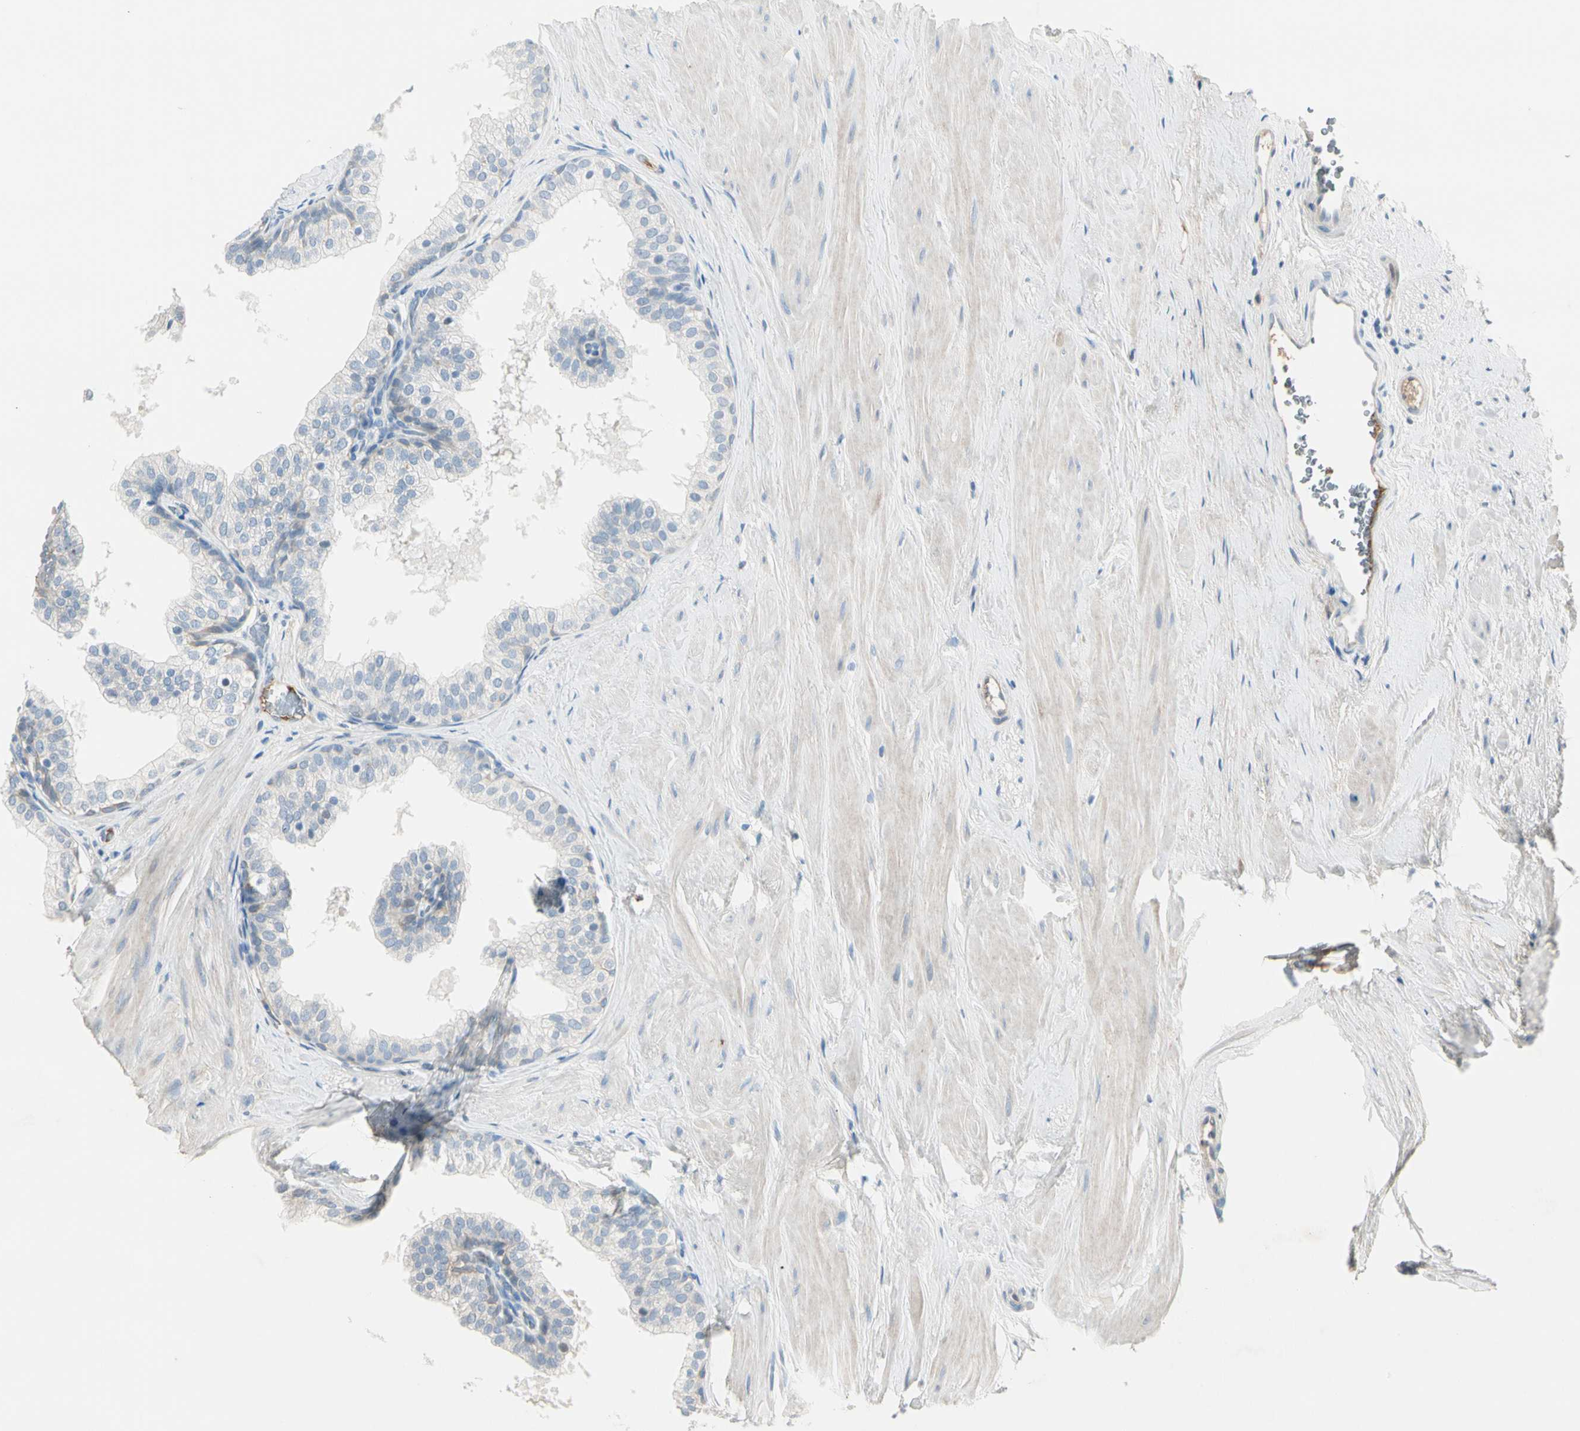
{"staining": {"intensity": "negative", "quantity": "none", "location": "none"}, "tissue": "prostate", "cell_type": "Glandular cells", "image_type": "normal", "snomed": [{"axis": "morphology", "description": "Normal tissue, NOS"}, {"axis": "topography", "description": "Prostate"}], "caption": "High power microscopy micrograph of an IHC image of normal prostate, revealing no significant expression in glandular cells. (DAB (3,3'-diaminobenzidine) immunohistochemistry (IHC), high magnification).", "gene": "SERPIND1", "patient": {"sex": "male", "age": 60}}